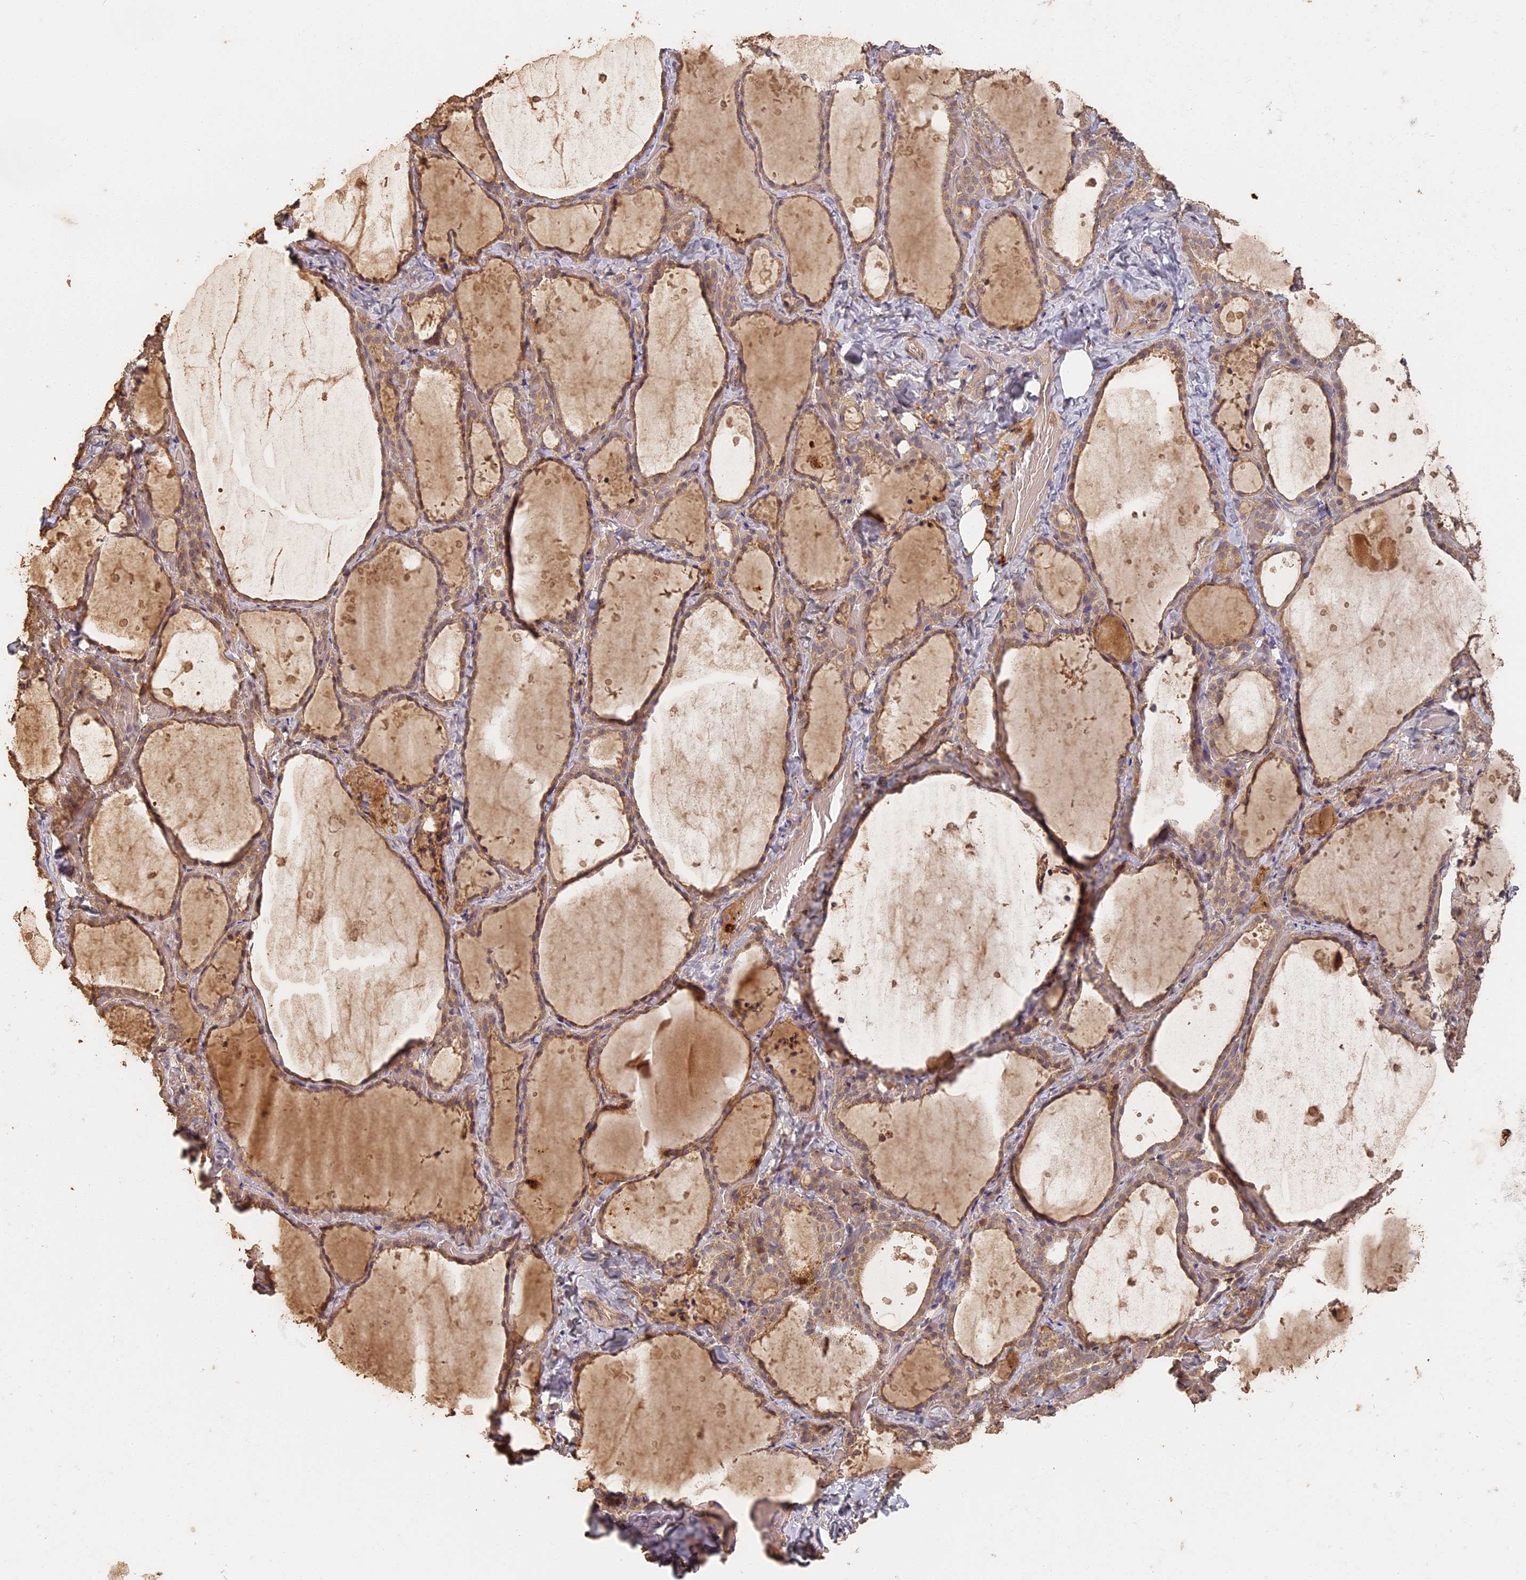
{"staining": {"intensity": "moderate", "quantity": ">75%", "location": "cytoplasmic/membranous"}, "tissue": "thyroid gland", "cell_type": "Glandular cells", "image_type": "normal", "snomed": [{"axis": "morphology", "description": "Normal tissue, NOS"}, {"axis": "topography", "description": "Thyroid gland"}], "caption": "Brown immunohistochemical staining in unremarkable human thyroid gland reveals moderate cytoplasmic/membranous expression in about >75% of glandular cells.", "gene": "STX16", "patient": {"sex": "female", "age": 44}}